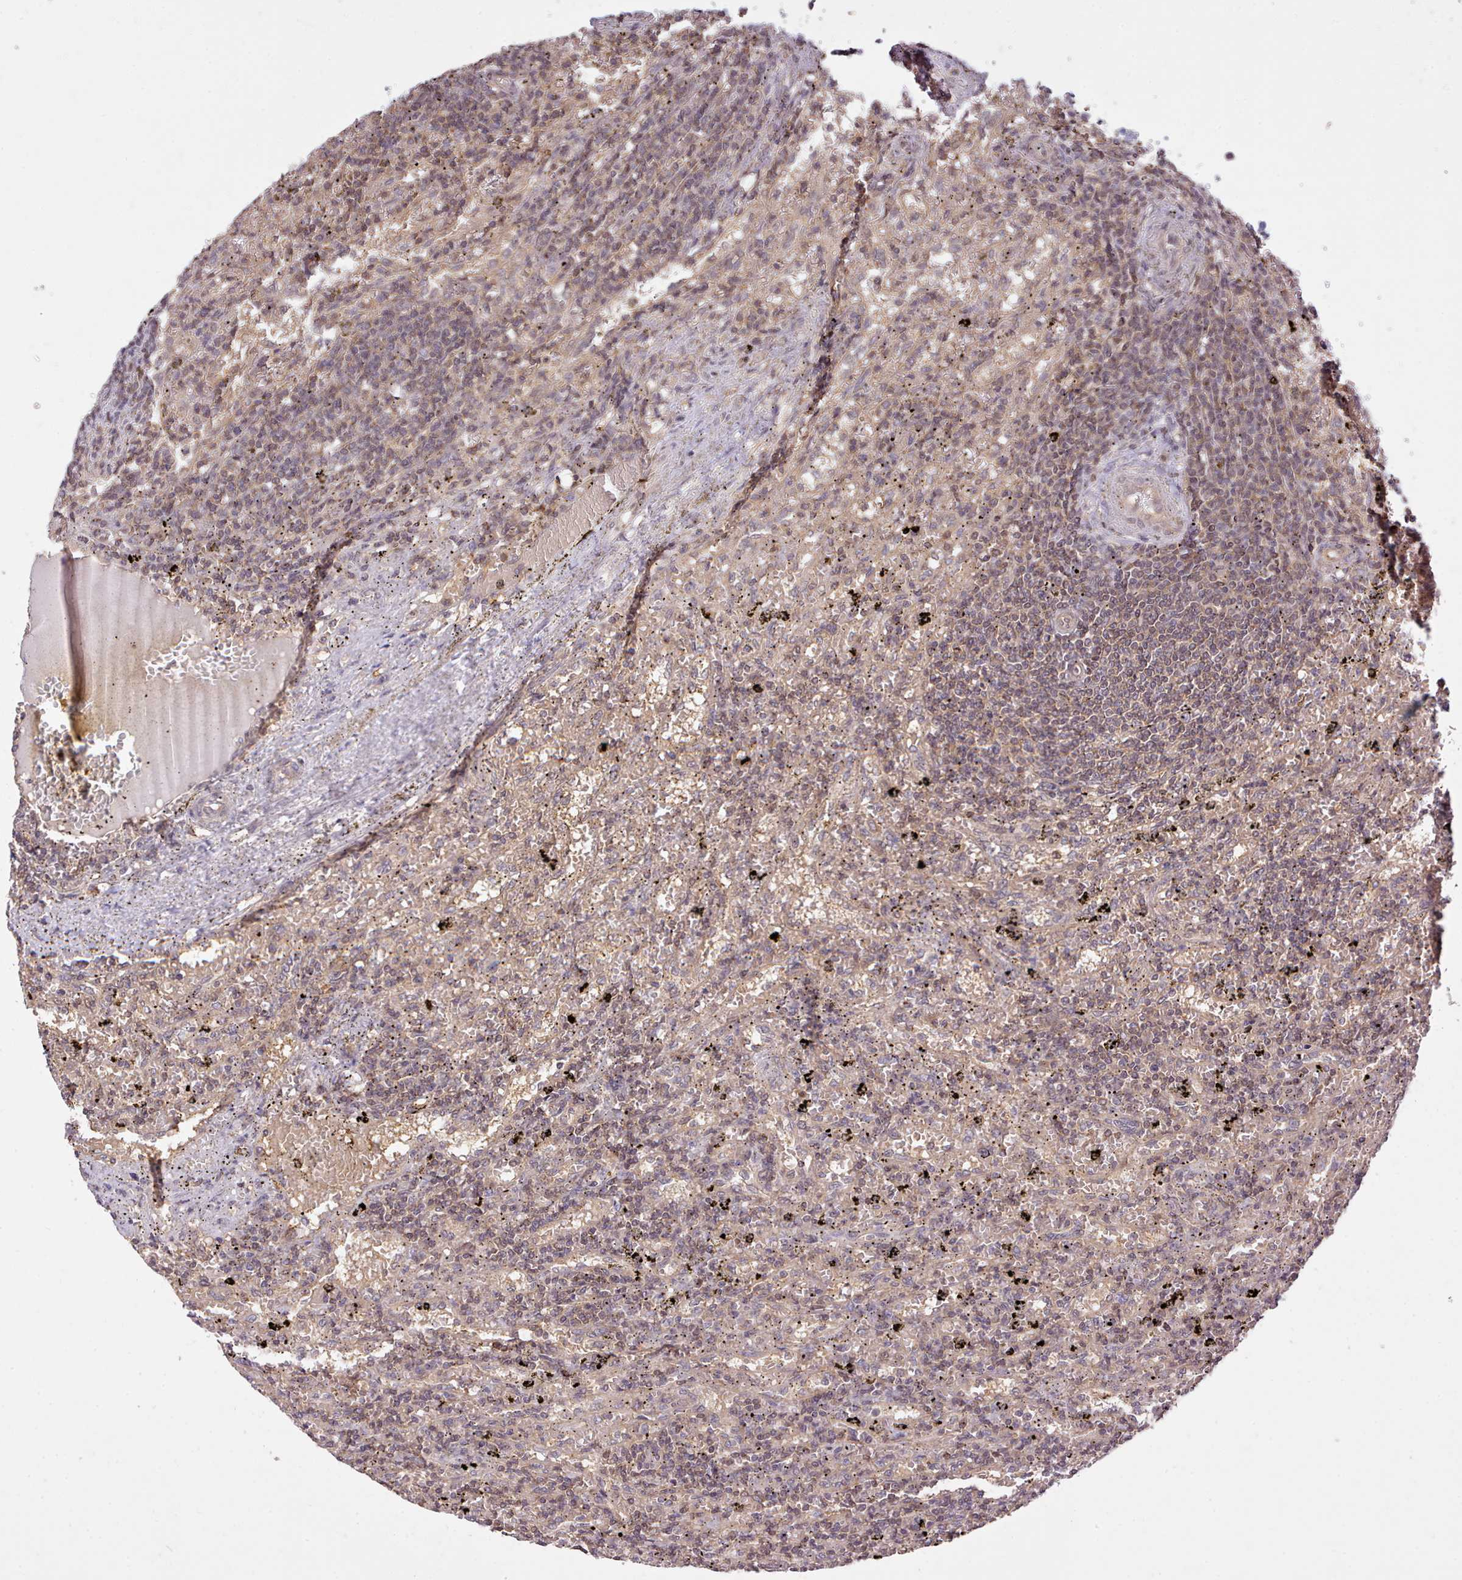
{"staining": {"intensity": "negative", "quantity": "none", "location": "none"}, "tissue": "lymphoma", "cell_type": "Tumor cells", "image_type": "cancer", "snomed": [{"axis": "morphology", "description": "Malignant lymphoma, non-Hodgkin's type, Low grade"}, {"axis": "topography", "description": "Spleen"}], "caption": "Photomicrograph shows no protein positivity in tumor cells of lymphoma tissue.", "gene": "ARL17A", "patient": {"sex": "male", "age": 76}}